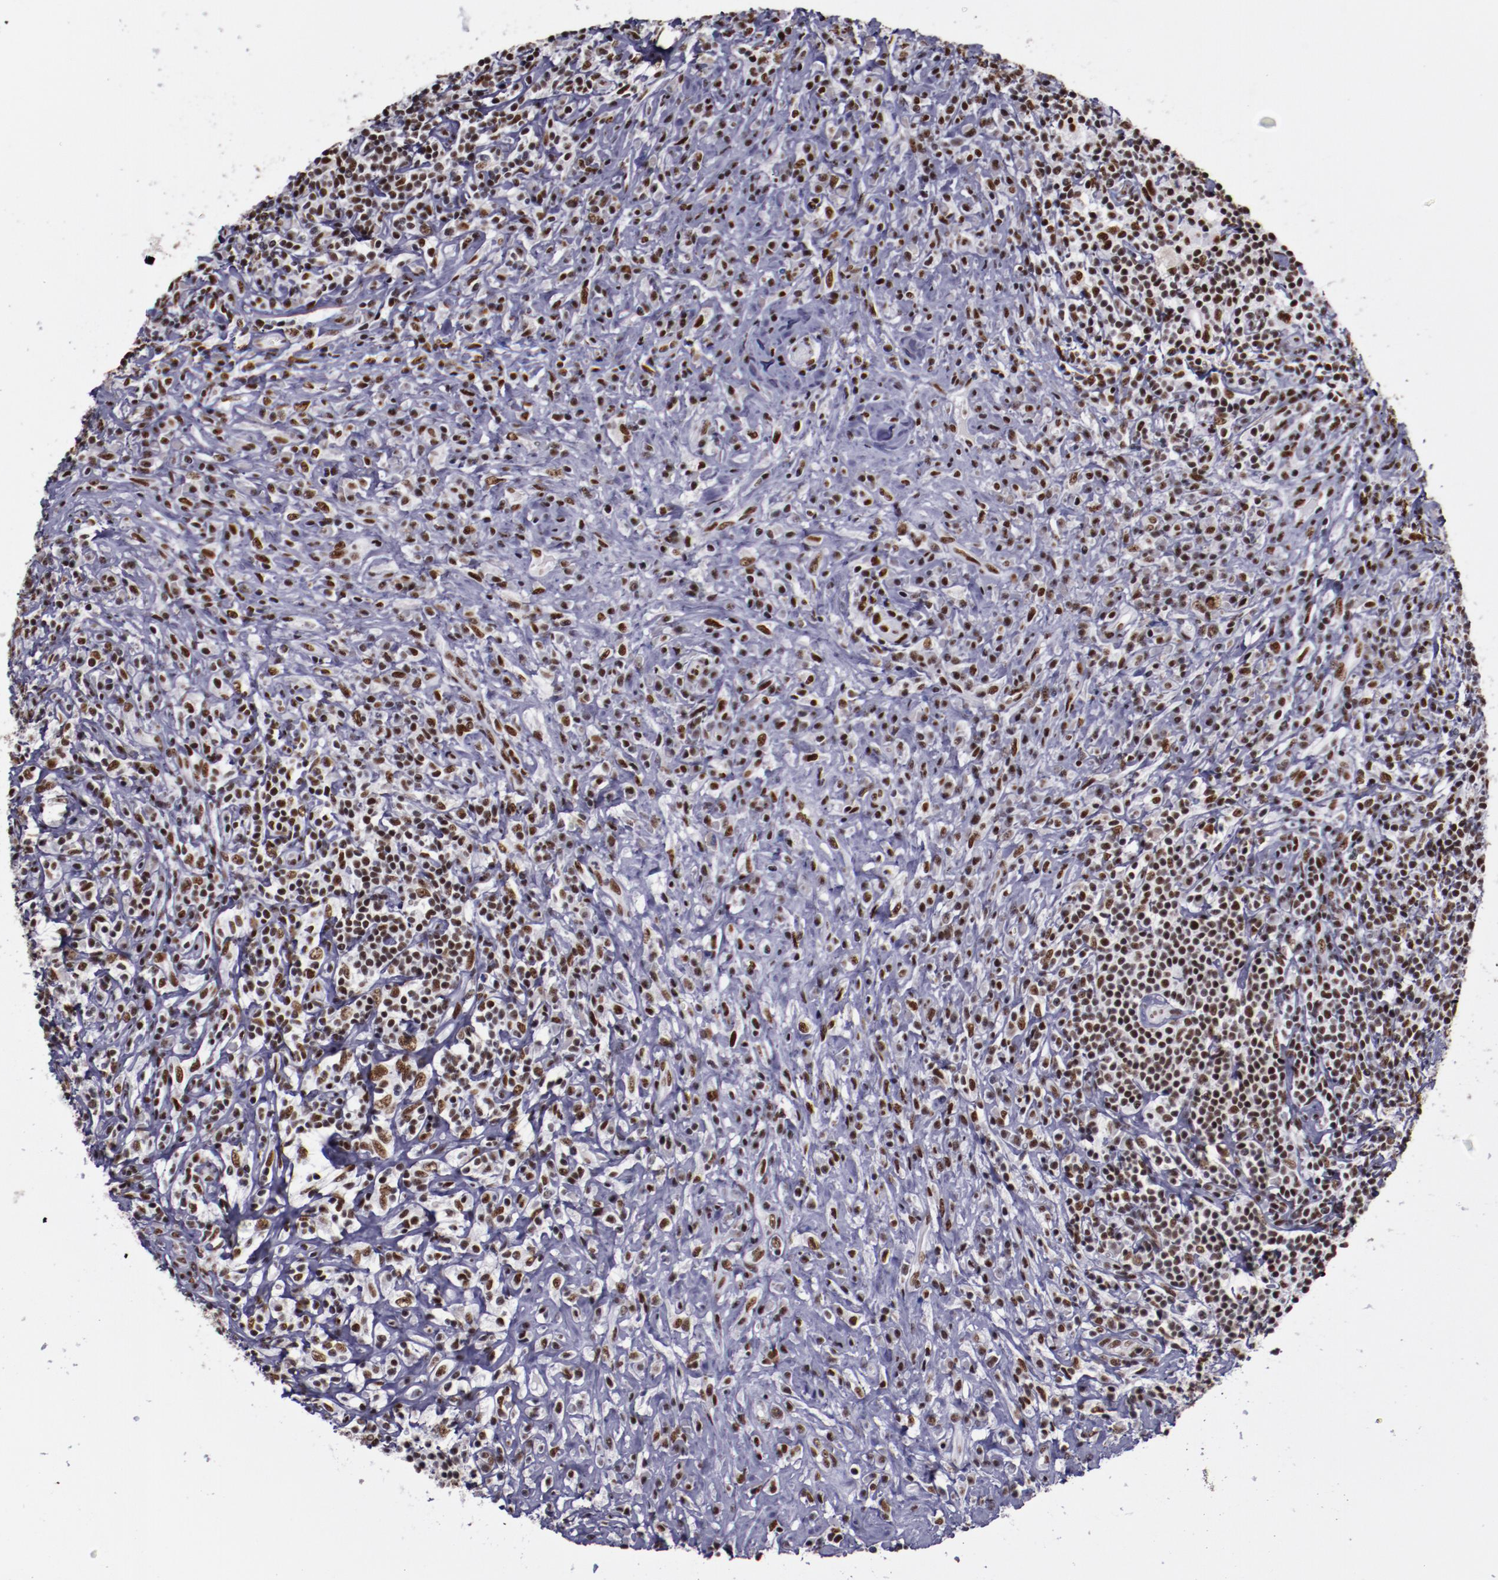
{"staining": {"intensity": "strong", "quantity": ">75%", "location": "nuclear"}, "tissue": "lymphoma", "cell_type": "Tumor cells", "image_type": "cancer", "snomed": [{"axis": "morphology", "description": "Hodgkin's disease, NOS"}, {"axis": "topography", "description": "Lymph node"}], "caption": "An image showing strong nuclear staining in approximately >75% of tumor cells in lymphoma, as visualized by brown immunohistochemical staining.", "gene": "PPP4R3A", "patient": {"sex": "female", "age": 25}}